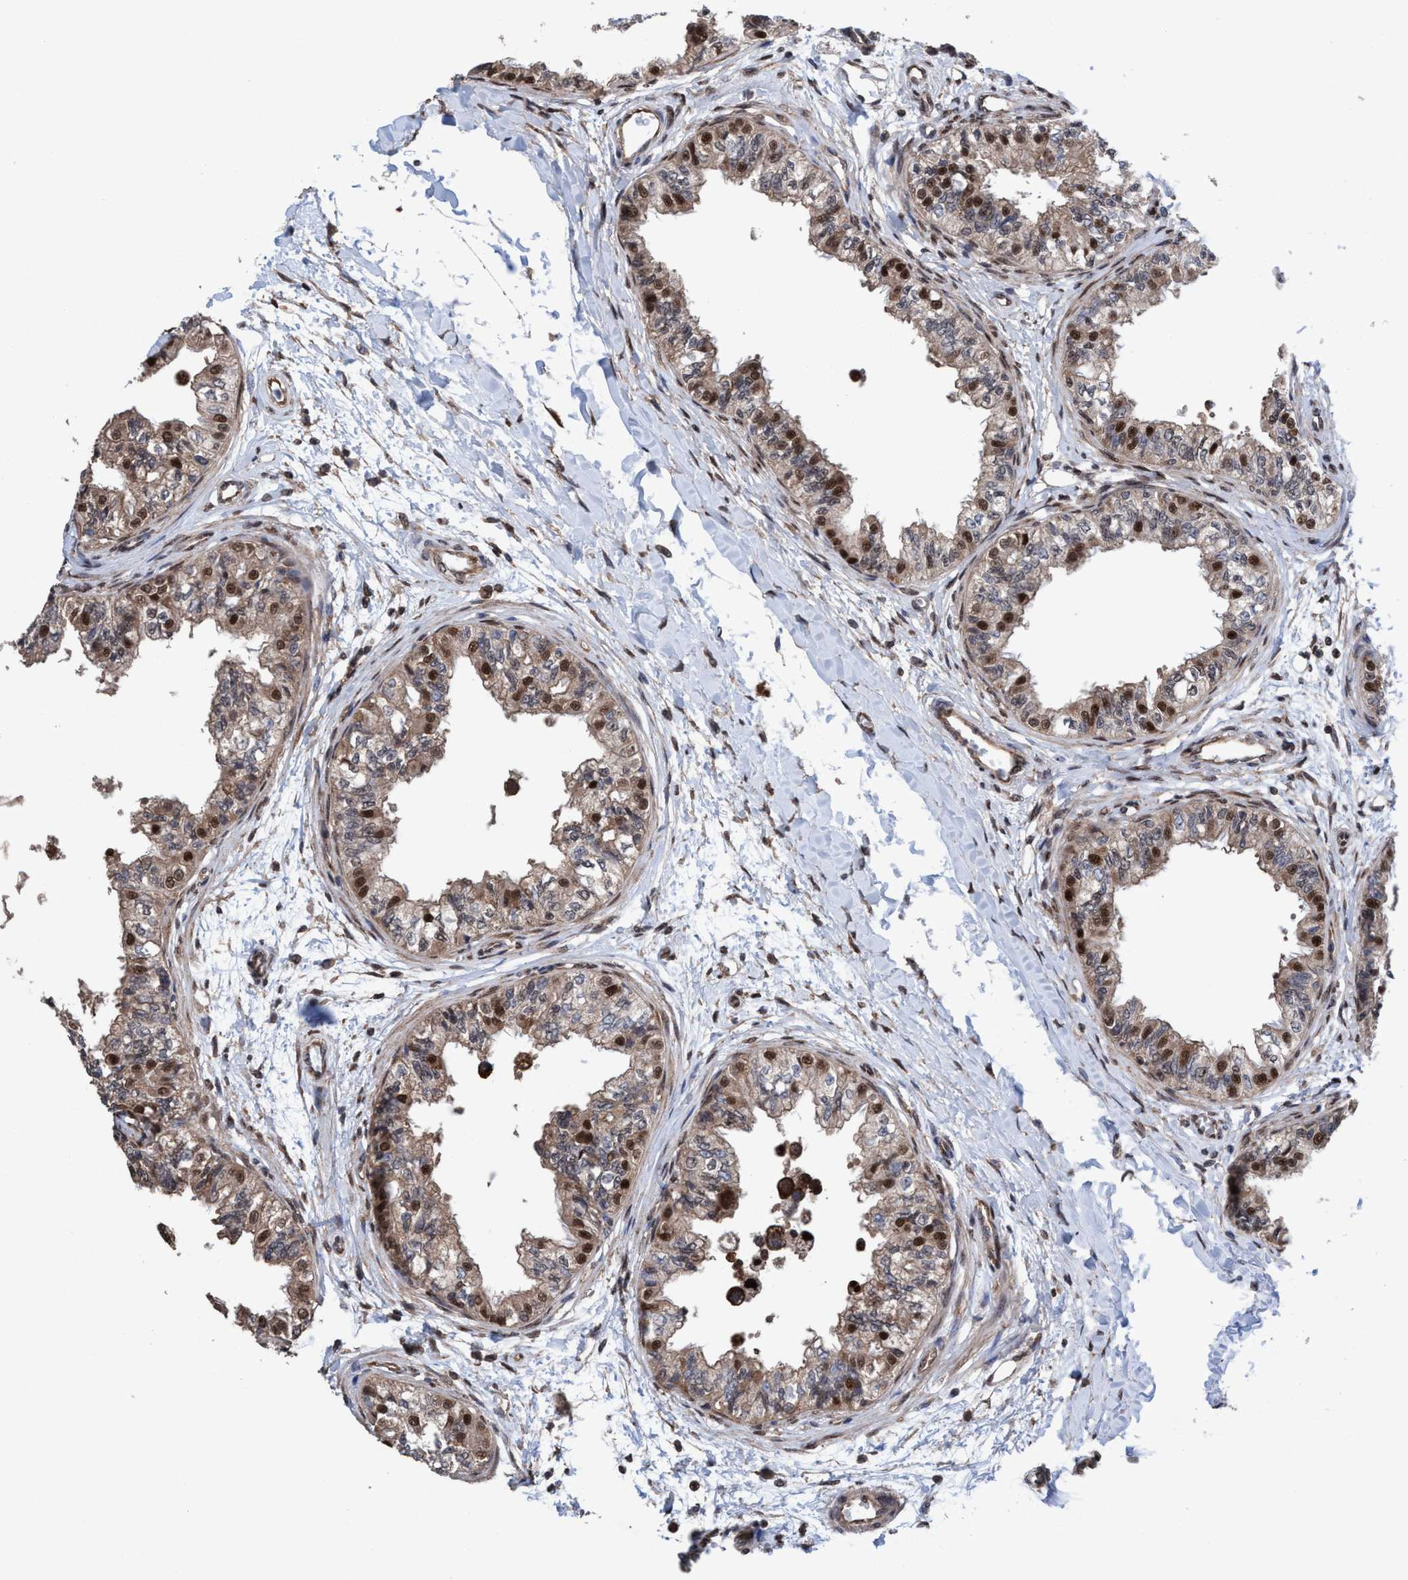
{"staining": {"intensity": "moderate", "quantity": ">75%", "location": "cytoplasmic/membranous,nuclear"}, "tissue": "epididymis", "cell_type": "Glandular cells", "image_type": "normal", "snomed": [{"axis": "morphology", "description": "Normal tissue, NOS"}, {"axis": "morphology", "description": "Adenocarcinoma, metastatic, NOS"}, {"axis": "topography", "description": "Testis"}, {"axis": "topography", "description": "Epididymis"}], "caption": "A brown stain labels moderate cytoplasmic/membranous,nuclear positivity of a protein in glandular cells of unremarkable human epididymis.", "gene": "METAP2", "patient": {"sex": "male", "age": 26}}